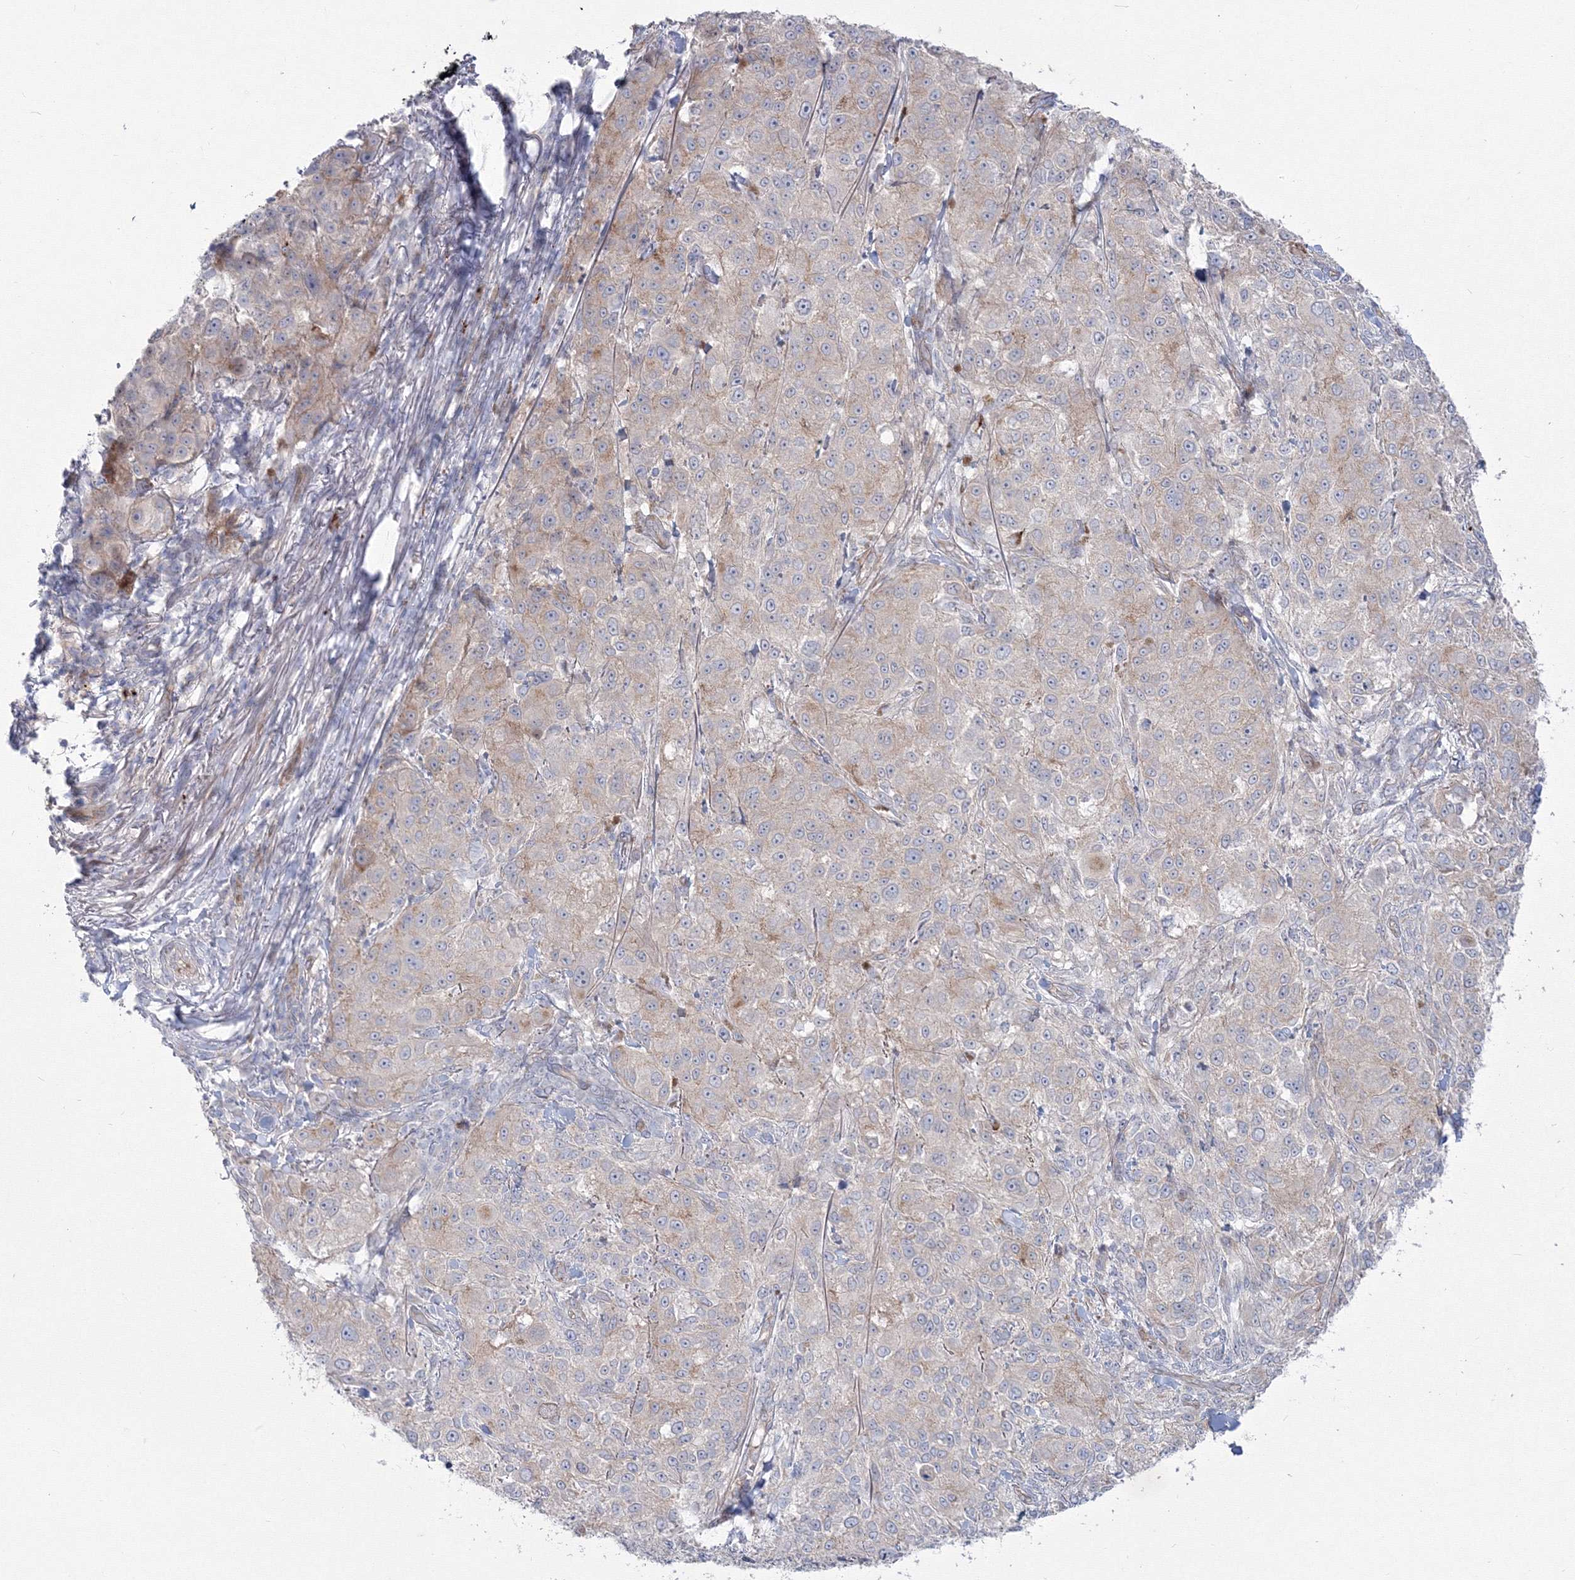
{"staining": {"intensity": "negative", "quantity": "none", "location": "none"}, "tissue": "melanoma", "cell_type": "Tumor cells", "image_type": "cancer", "snomed": [{"axis": "morphology", "description": "Necrosis, NOS"}, {"axis": "morphology", "description": "Malignant melanoma, NOS"}, {"axis": "topography", "description": "Skin"}], "caption": "Immunohistochemical staining of melanoma demonstrates no significant positivity in tumor cells.", "gene": "HYAL2", "patient": {"sex": "female", "age": 87}}